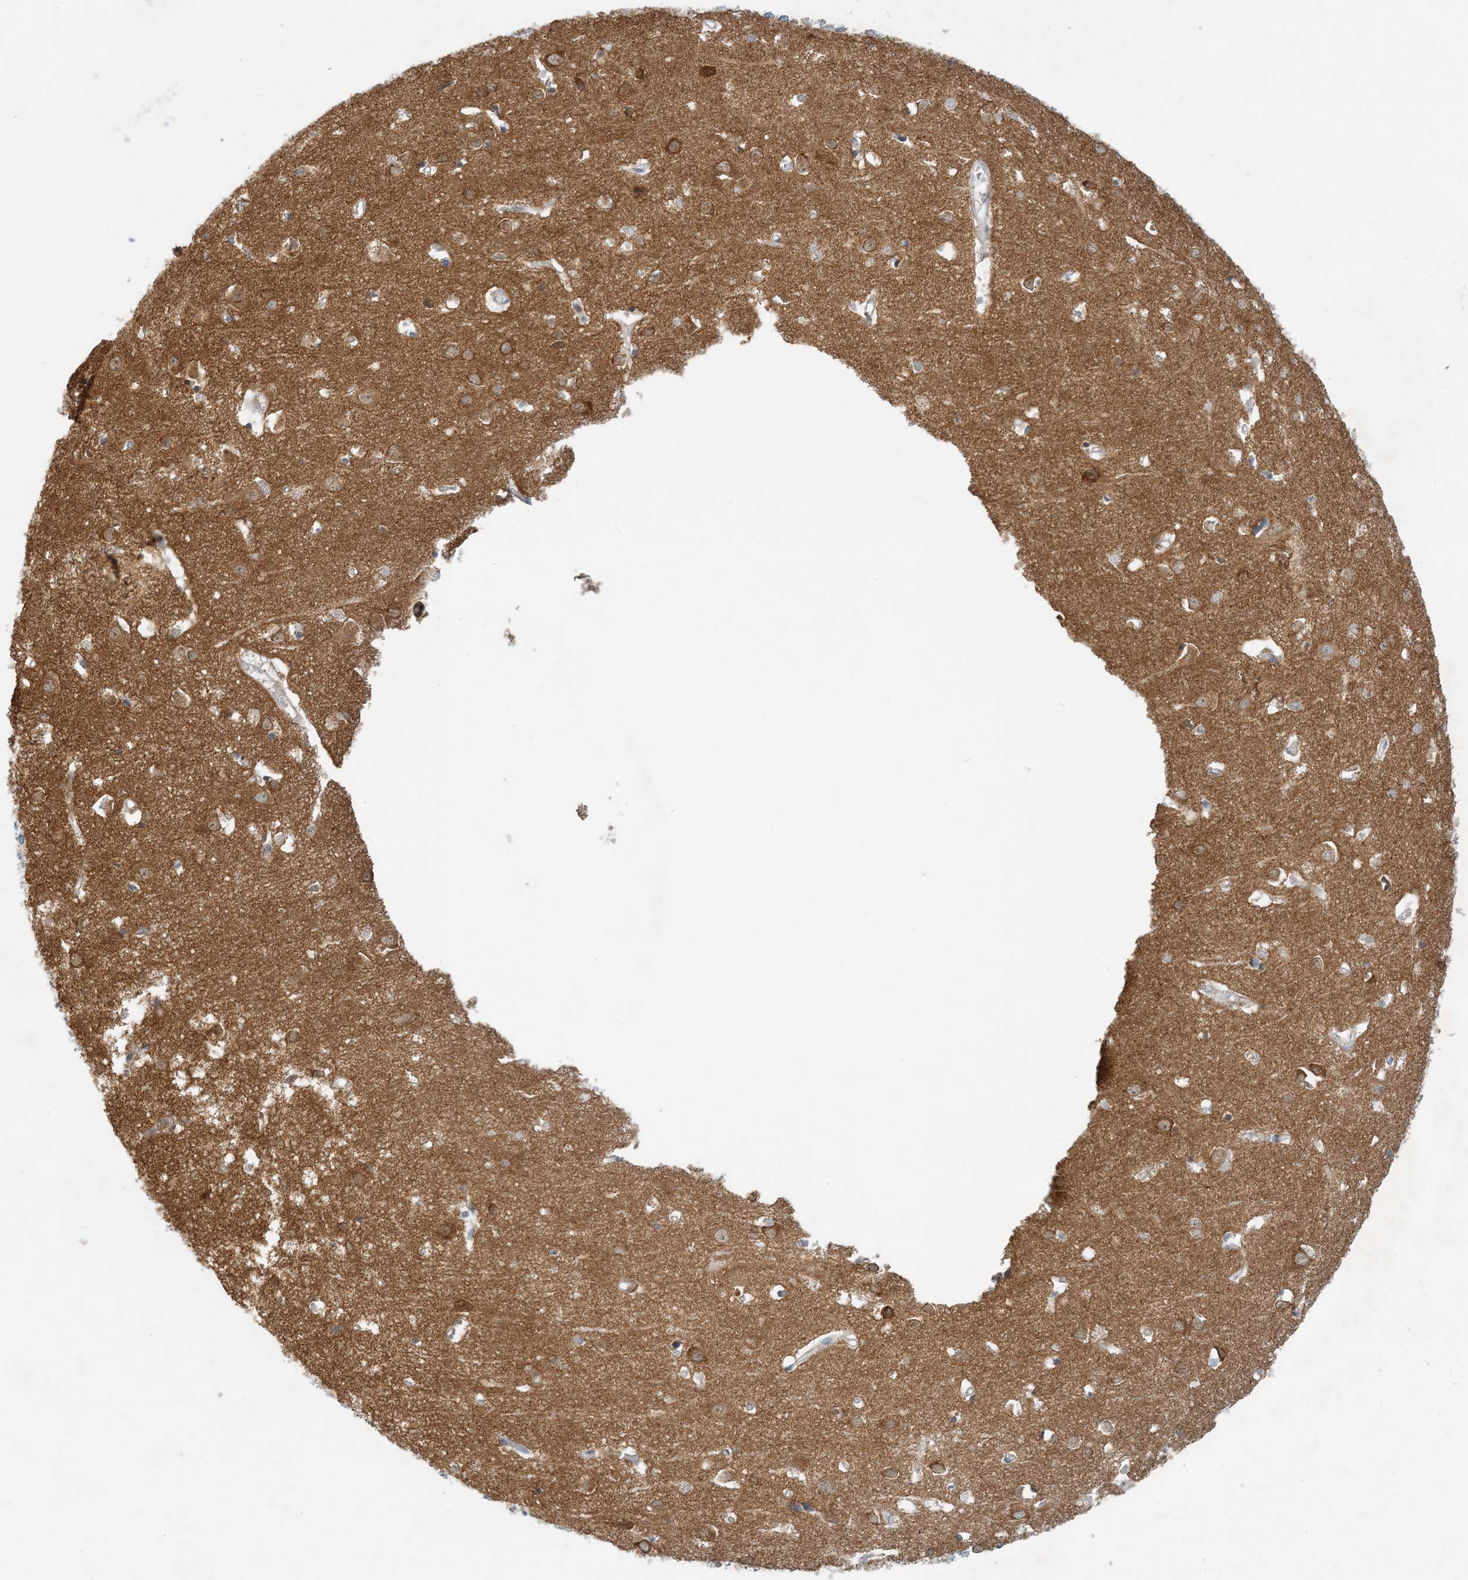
{"staining": {"intensity": "weak", "quantity": ">75%", "location": "cytoplasmic/membranous"}, "tissue": "cerebral cortex", "cell_type": "Endothelial cells", "image_type": "normal", "snomed": [{"axis": "morphology", "description": "Normal tissue, NOS"}, {"axis": "topography", "description": "Cerebral cortex"}], "caption": "The photomicrograph exhibits staining of unremarkable cerebral cortex, revealing weak cytoplasmic/membranous protein staining (brown color) within endothelial cells.", "gene": "OBI1", "patient": {"sex": "female", "age": 64}}